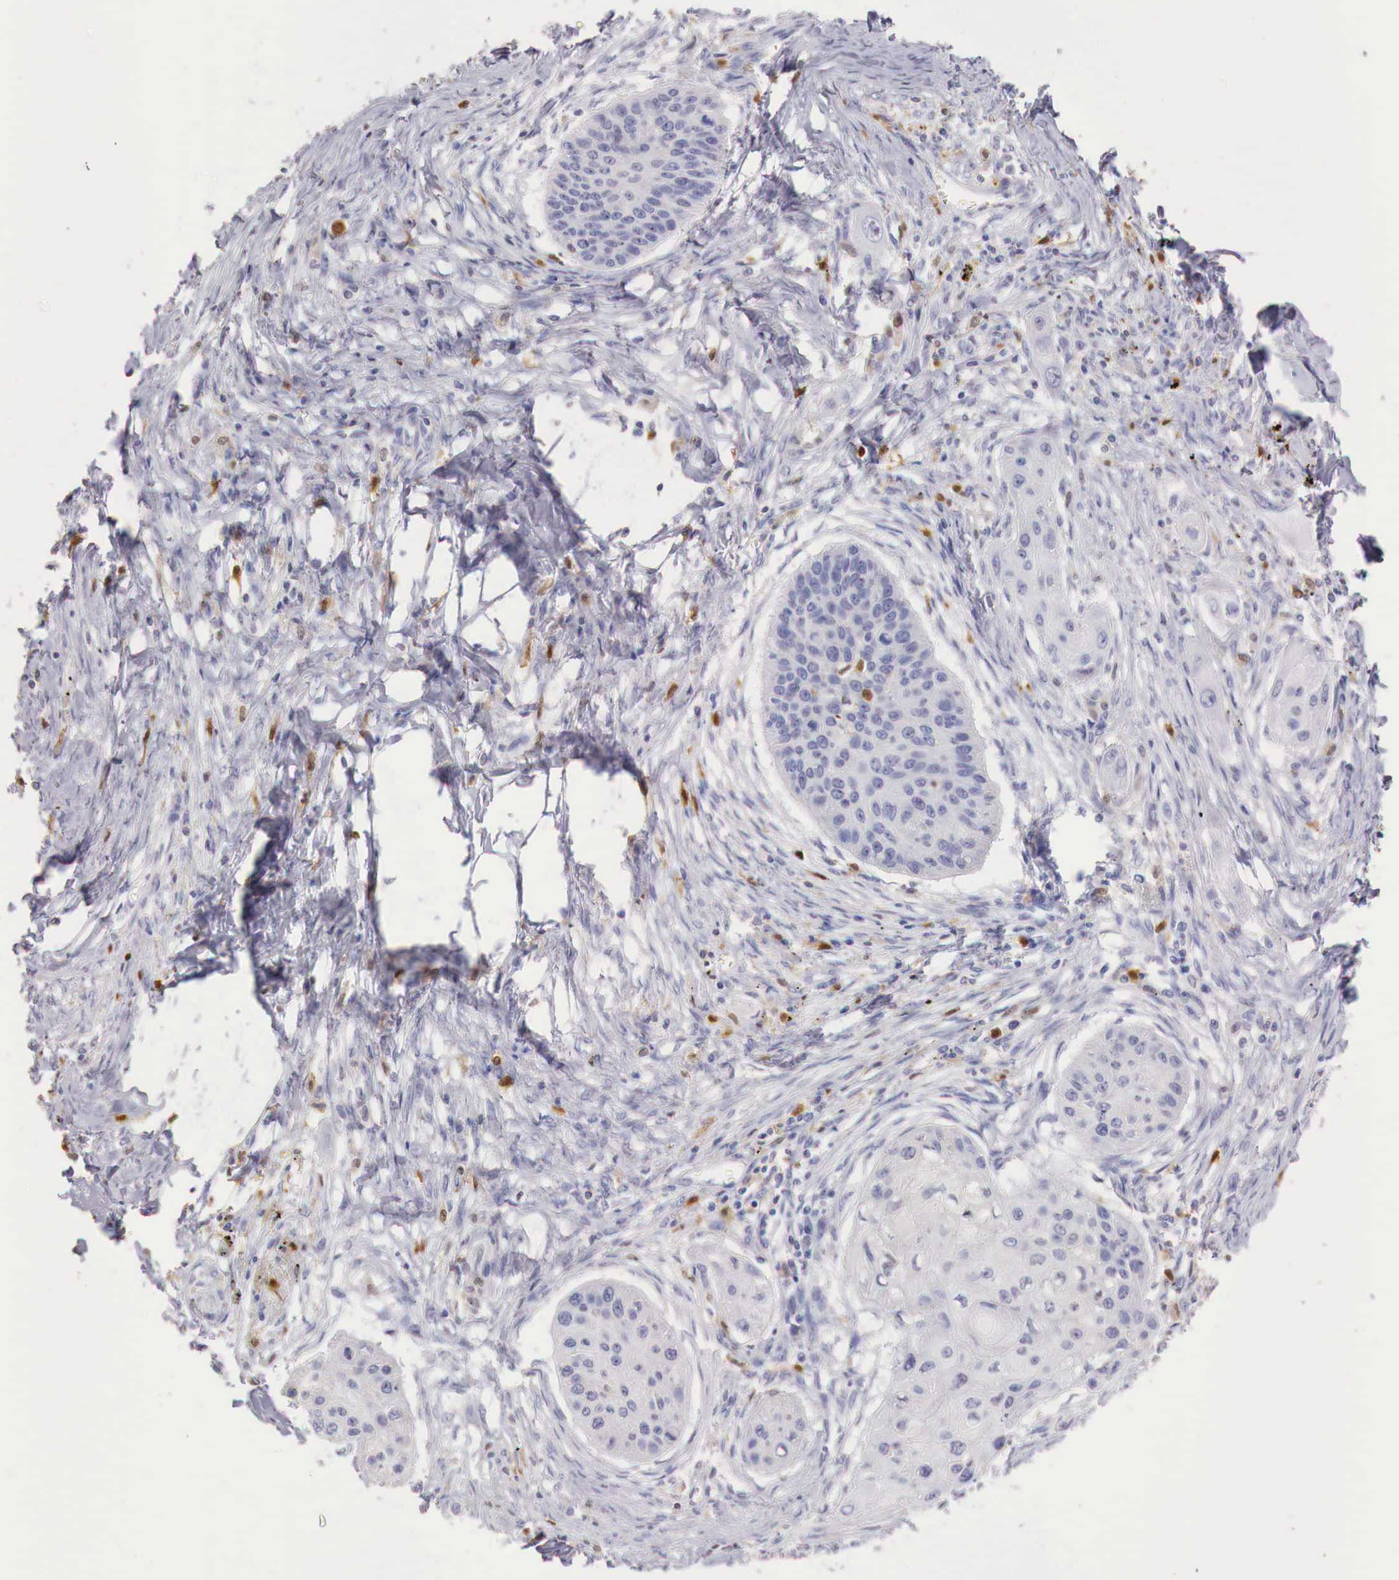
{"staining": {"intensity": "negative", "quantity": "none", "location": "none"}, "tissue": "lung cancer", "cell_type": "Tumor cells", "image_type": "cancer", "snomed": [{"axis": "morphology", "description": "Squamous cell carcinoma, NOS"}, {"axis": "topography", "description": "Lung"}], "caption": "IHC micrograph of neoplastic tissue: lung squamous cell carcinoma stained with DAB (3,3'-diaminobenzidine) demonstrates no significant protein staining in tumor cells.", "gene": "RENBP", "patient": {"sex": "male", "age": 71}}